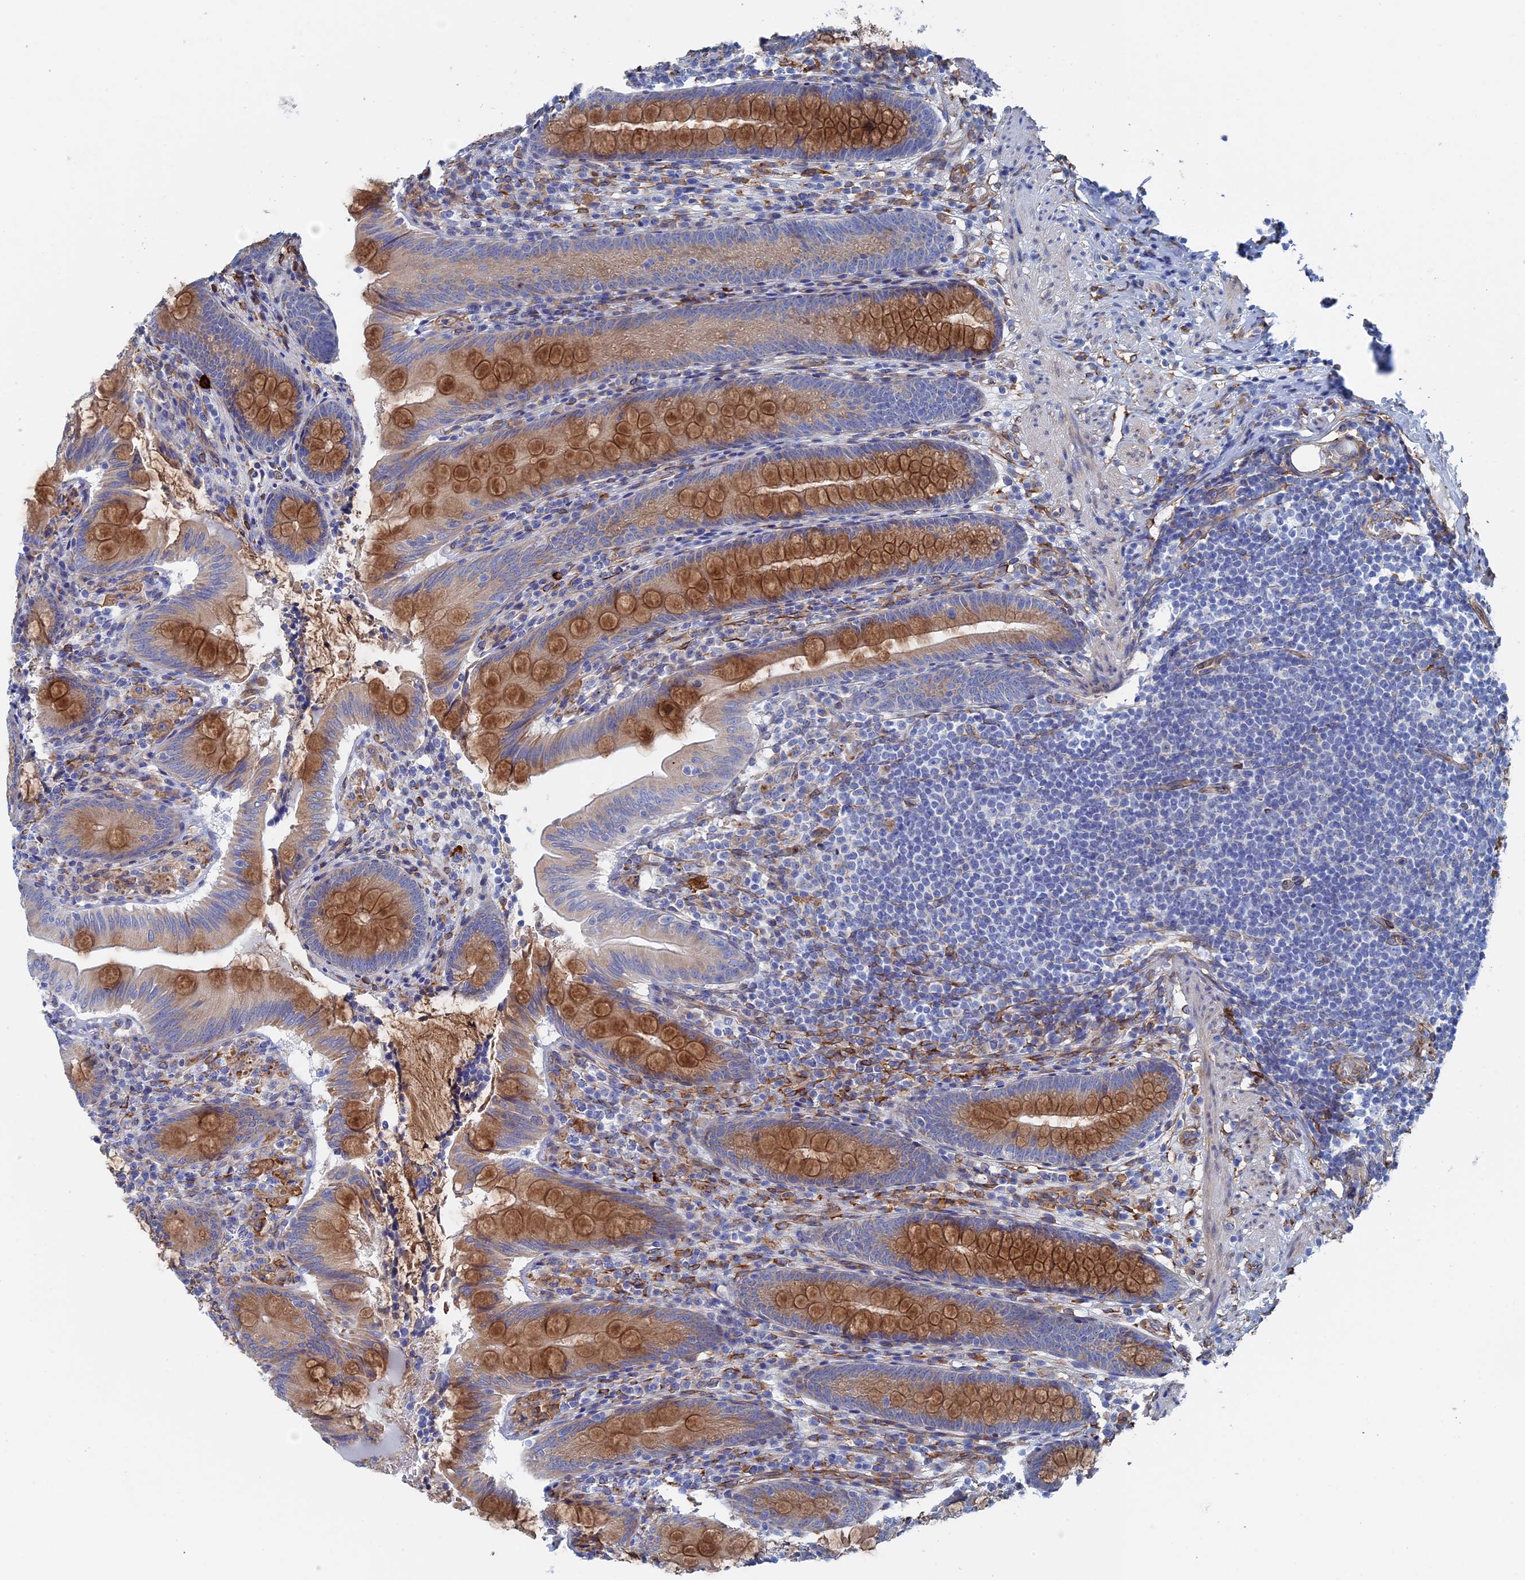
{"staining": {"intensity": "strong", "quantity": "25%-75%", "location": "cytoplasmic/membranous"}, "tissue": "appendix", "cell_type": "Glandular cells", "image_type": "normal", "snomed": [{"axis": "morphology", "description": "Normal tissue, NOS"}, {"axis": "topography", "description": "Appendix"}], "caption": "The immunohistochemical stain shows strong cytoplasmic/membranous positivity in glandular cells of benign appendix. (DAB IHC with brightfield microscopy, high magnification).", "gene": "COG7", "patient": {"sex": "male", "age": 55}}